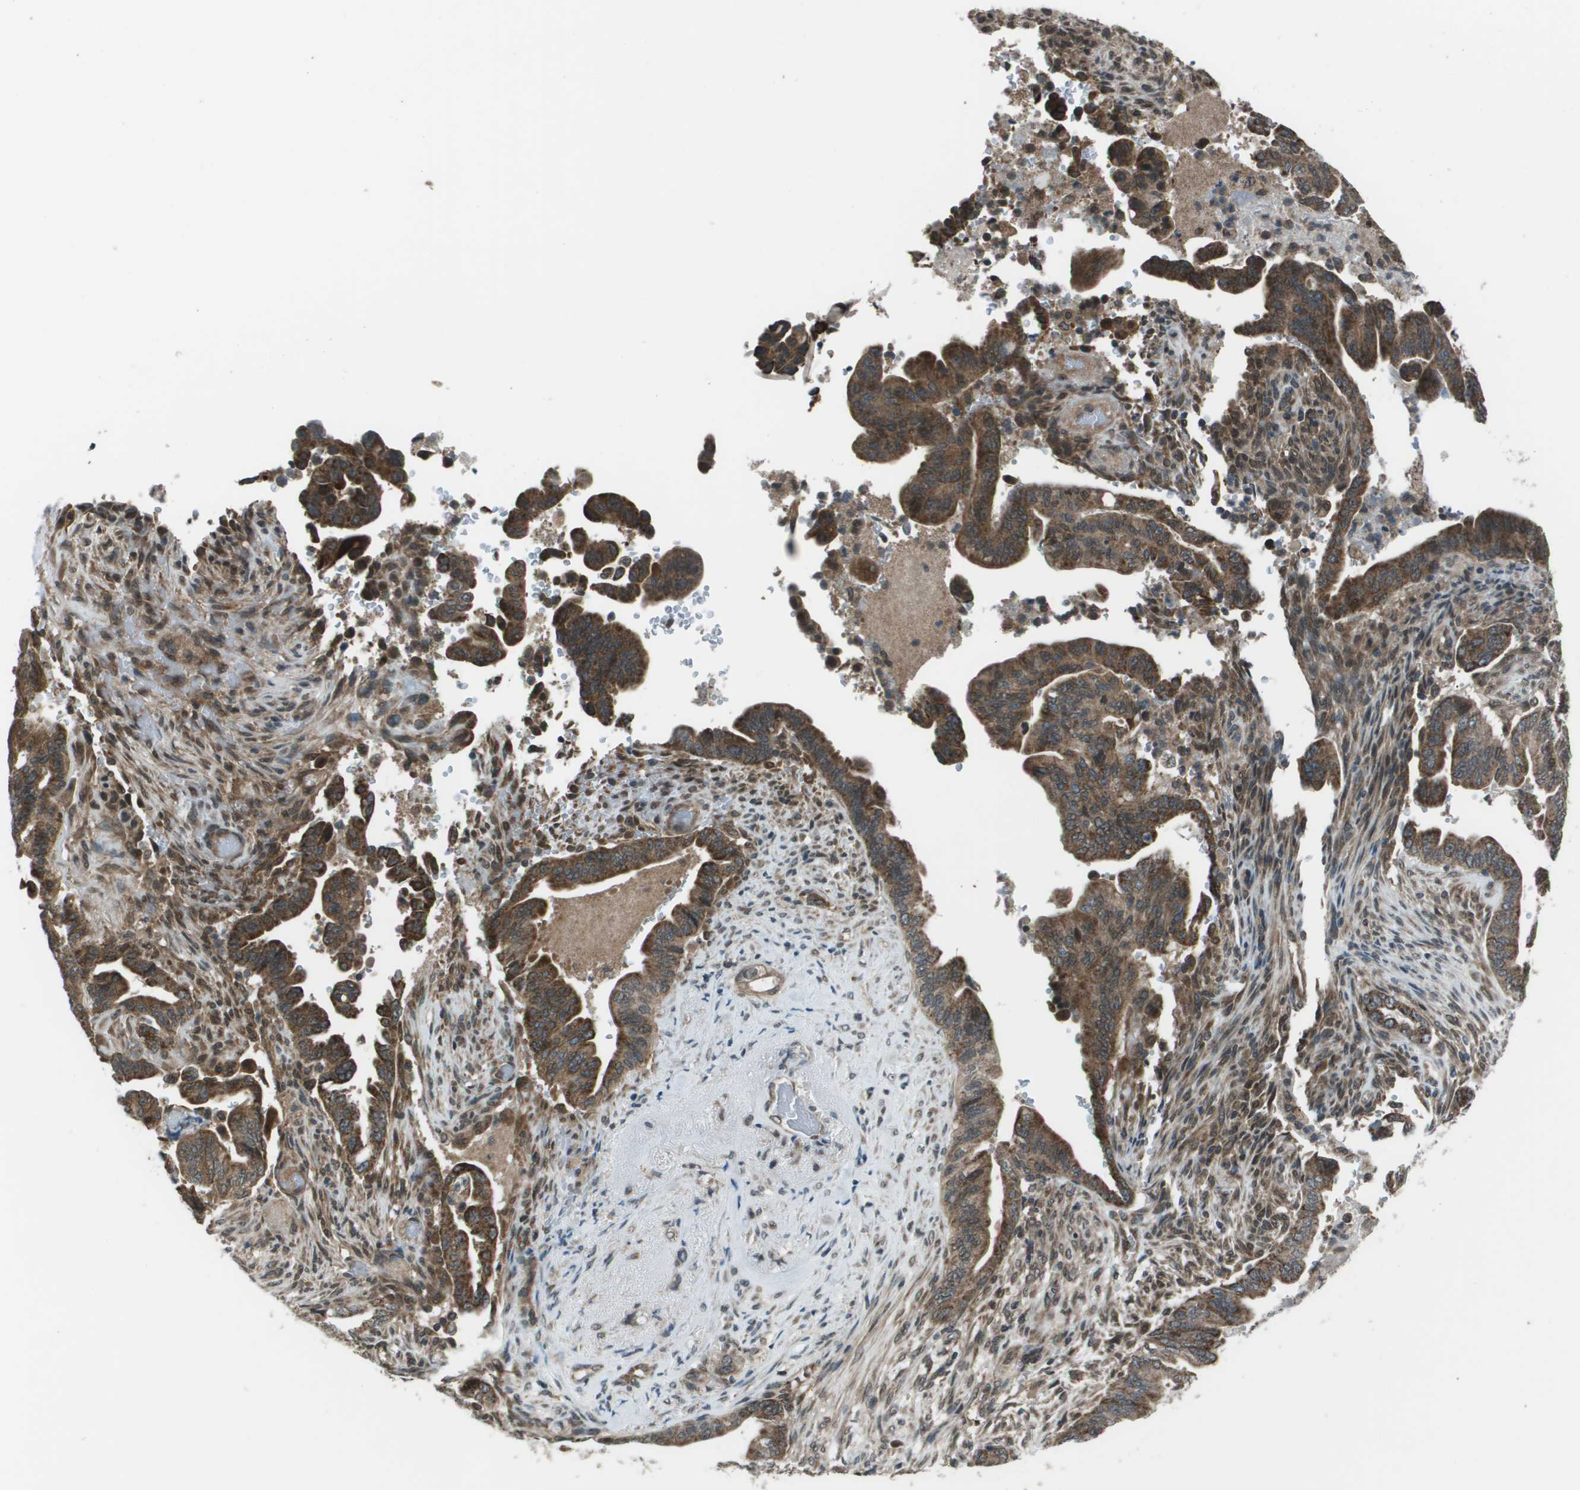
{"staining": {"intensity": "strong", "quantity": ">75%", "location": "cytoplasmic/membranous"}, "tissue": "pancreatic cancer", "cell_type": "Tumor cells", "image_type": "cancer", "snomed": [{"axis": "morphology", "description": "Adenocarcinoma, NOS"}, {"axis": "topography", "description": "Pancreas"}], "caption": "Pancreatic cancer tissue exhibits strong cytoplasmic/membranous expression in approximately >75% of tumor cells, visualized by immunohistochemistry.", "gene": "PPFIA1", "patient": {"sex": "male", "age": 70}}